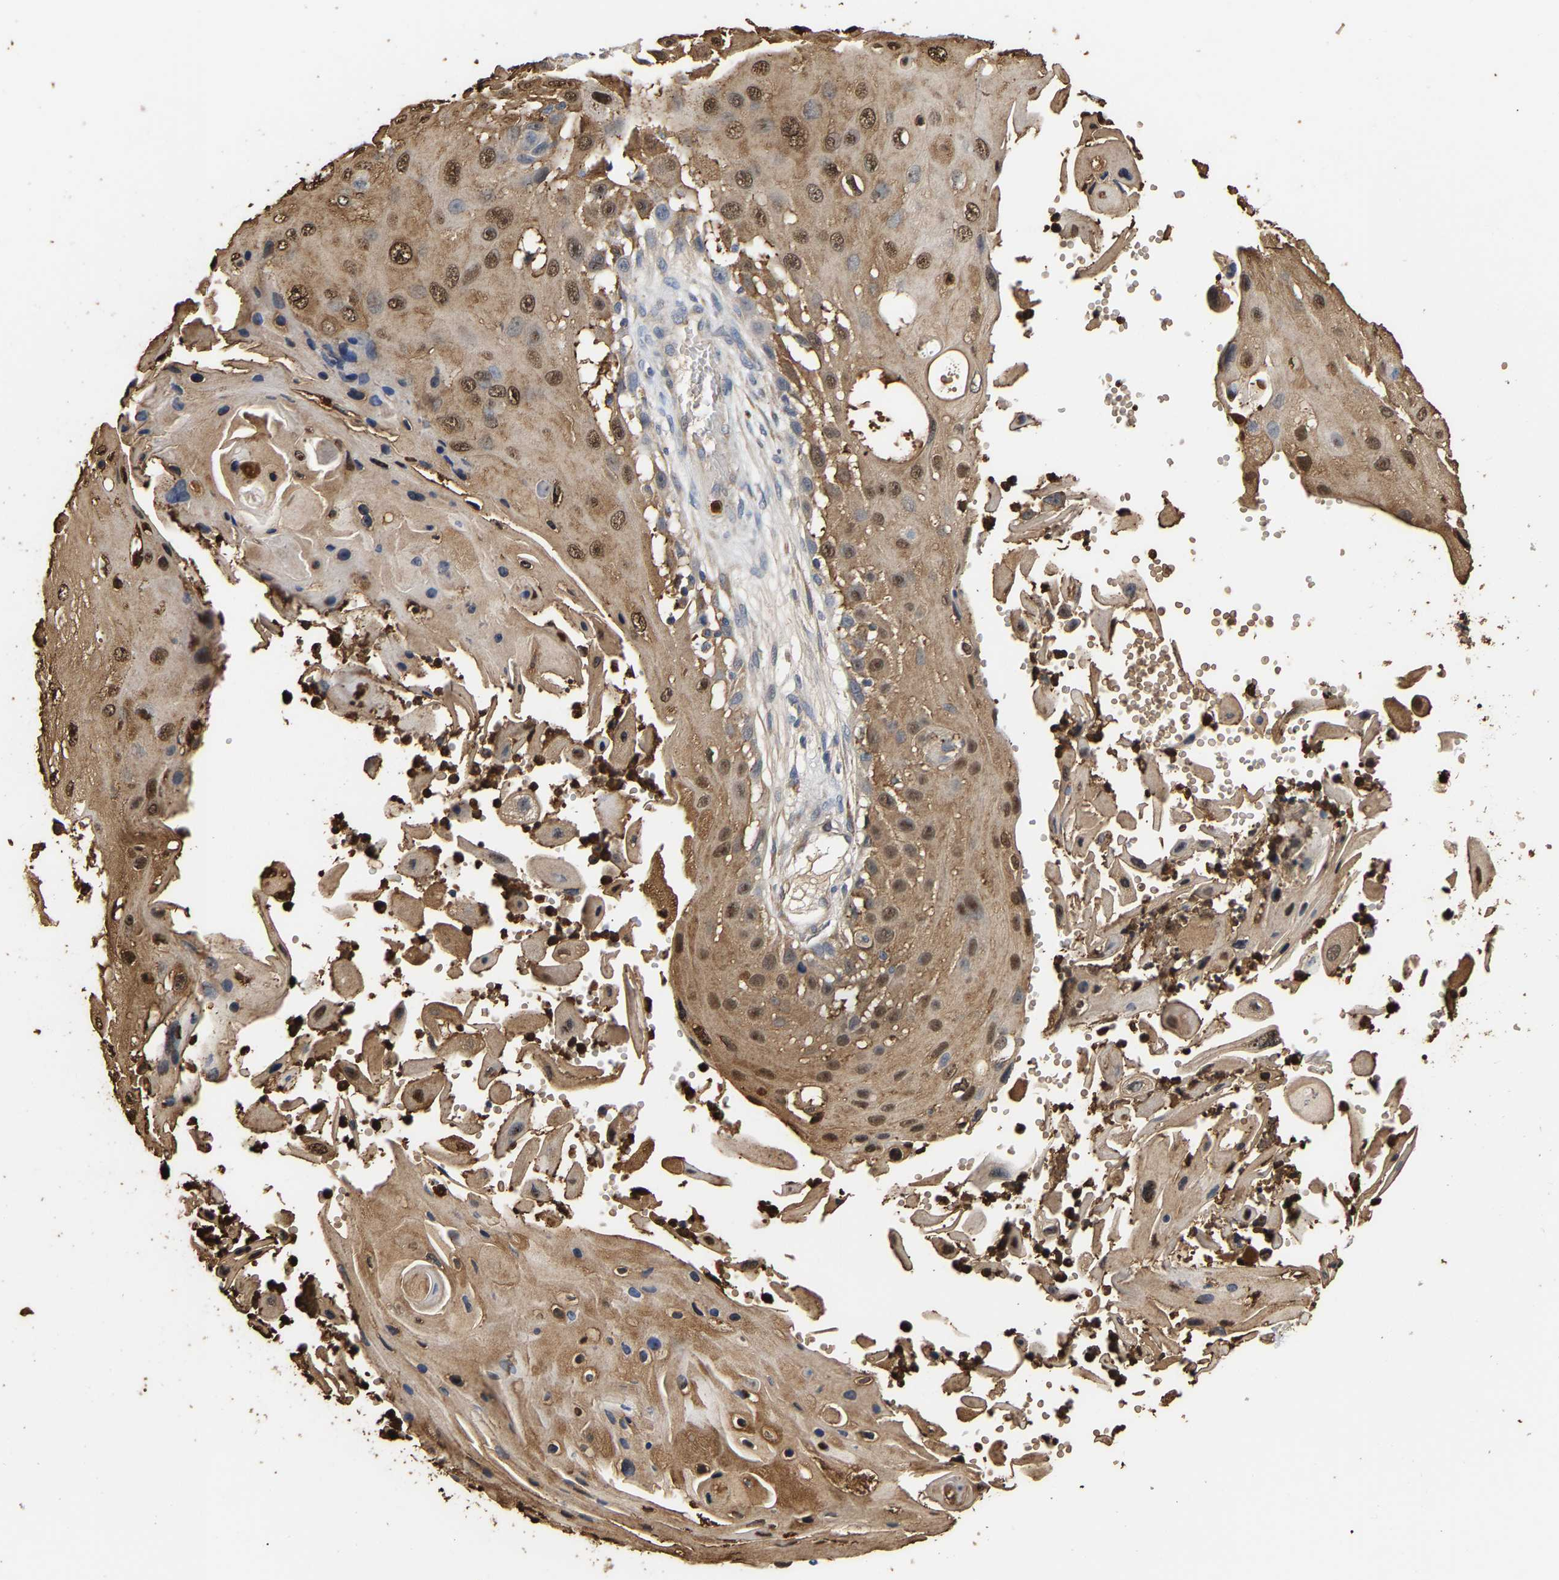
{"staining": {"intensity": "moderate", "quantity": ">75%", "location": "cytoplasmic/membranous,nuclear"}, "tissue": "skin cancer", "cell_type": "Tumor cells", "image_type": "cancer", "snomed": [{"axis": "morphology", "description": "Squamous cell carcinoma, NOS"}, {"axis": "topography", "description": "Skin"}], "caption": "About >75% of tumor cells in human skin squamous cell carcinoma reveal moderate cytoplasmic/membranous and nuclear protein positivity as visualized by brown immunohistochemical staining.", "gene": "TDRD7", "patient": {"sex": "female", "age": 44}}